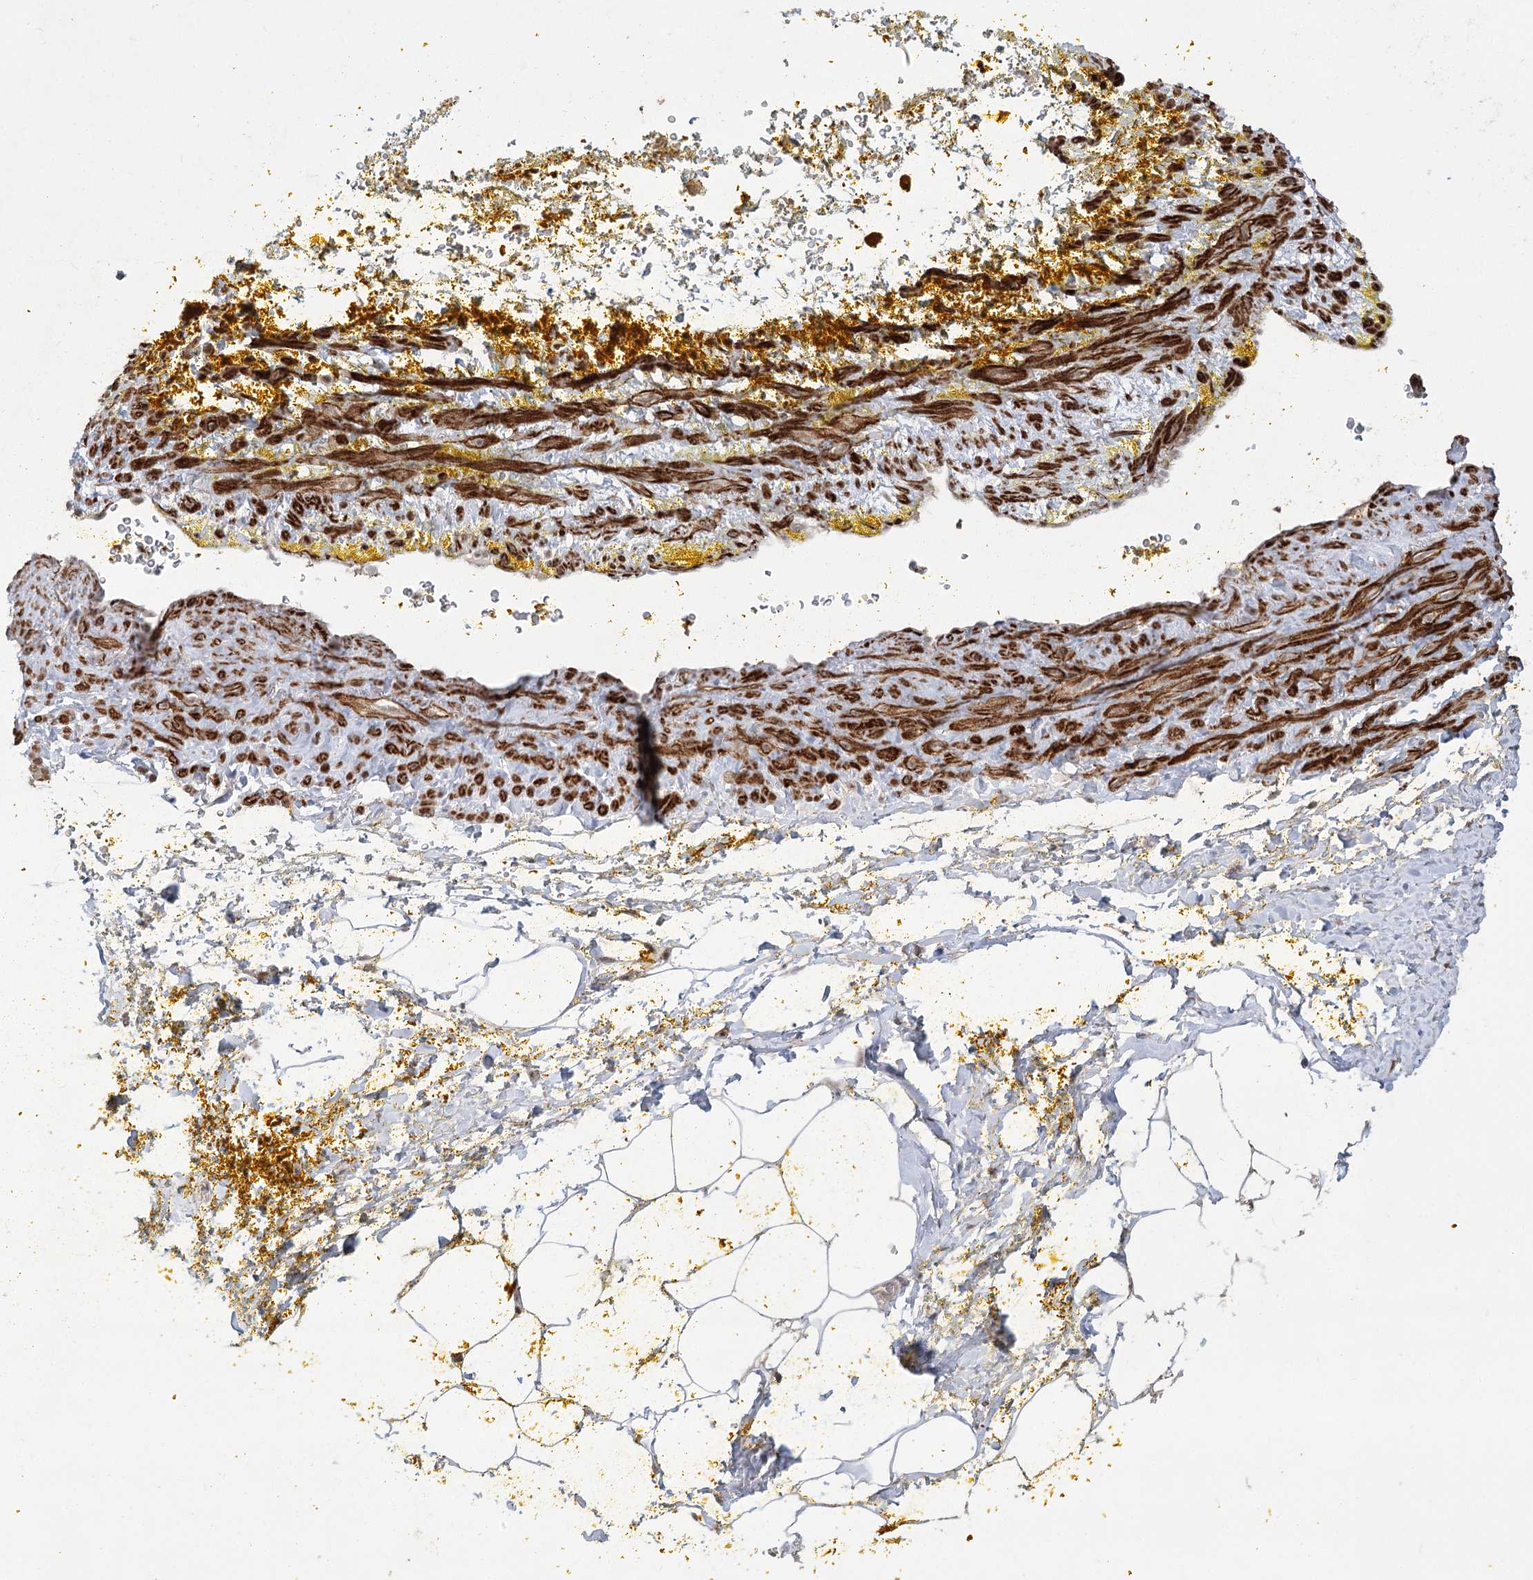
{"staining": {"intensity": "weak", "quantity": ">75%", "location": "cytoplasmic/membranous,nuclear"}, "tissue": "adipose tissue", "cell_type": "Adipocytes", "image_type": "normal", "snomed": [{"axis": "morphology", "description": "Normal tissue, NOS"}, {"axis": "morphology", "description": "Adenocarcinoma, Low grade"}, {"axis": "topography", "description": "Prostate"}, {"axis": "topography", "description": "Peripheral nerve tissue"}], "caption": "Immunohistochemical staining of normal human adipose tissue demonstrates weak cytoplasmic/membranous,nuclear protein expression in approximately >75% of adipocytes.", "gene": "ZSCAN23", "patient": {"sex": "male", "age": 63}}